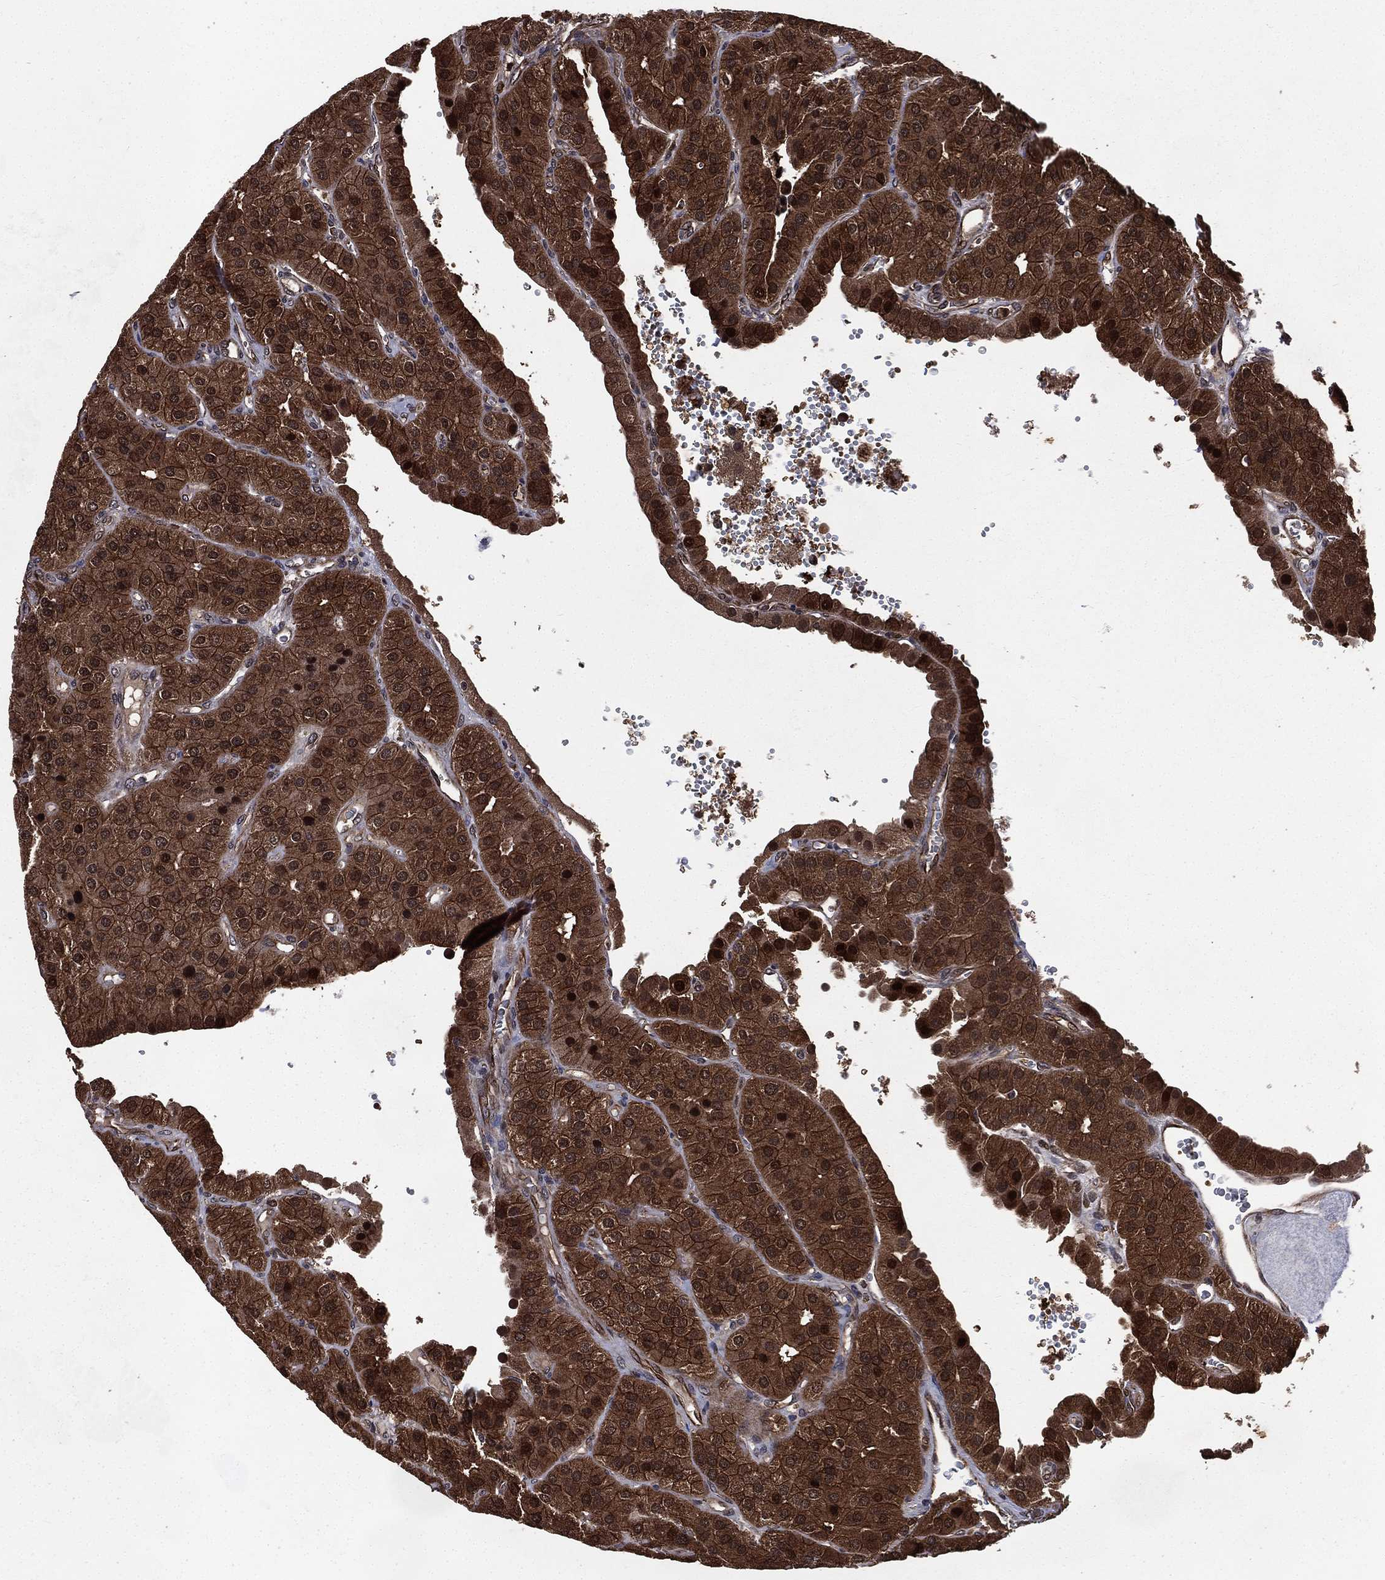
{"staining": {"intensity": "moderate", "quantity": ">75%", "location": "cytoplasmic/membranous"}, "tissue": "parathyroid gland", "cell_type": "Glandular cells", "image_type": "normal", "snomed": [{"axis": "morphology", "description": "Normal tissue, NOS"}, {"axis": "morphology", "description": "Adenoma, NOS"}, {"axis": "topography", "description": "Parathyroid gland"}], "caption": "Protein analysis of benign parathyroid gland shows moderate cytoplasmic/membranous expression in about >75% of glandular cells.", "gene": "LENG8", "patient": {"sex": "female", "age": 86}}